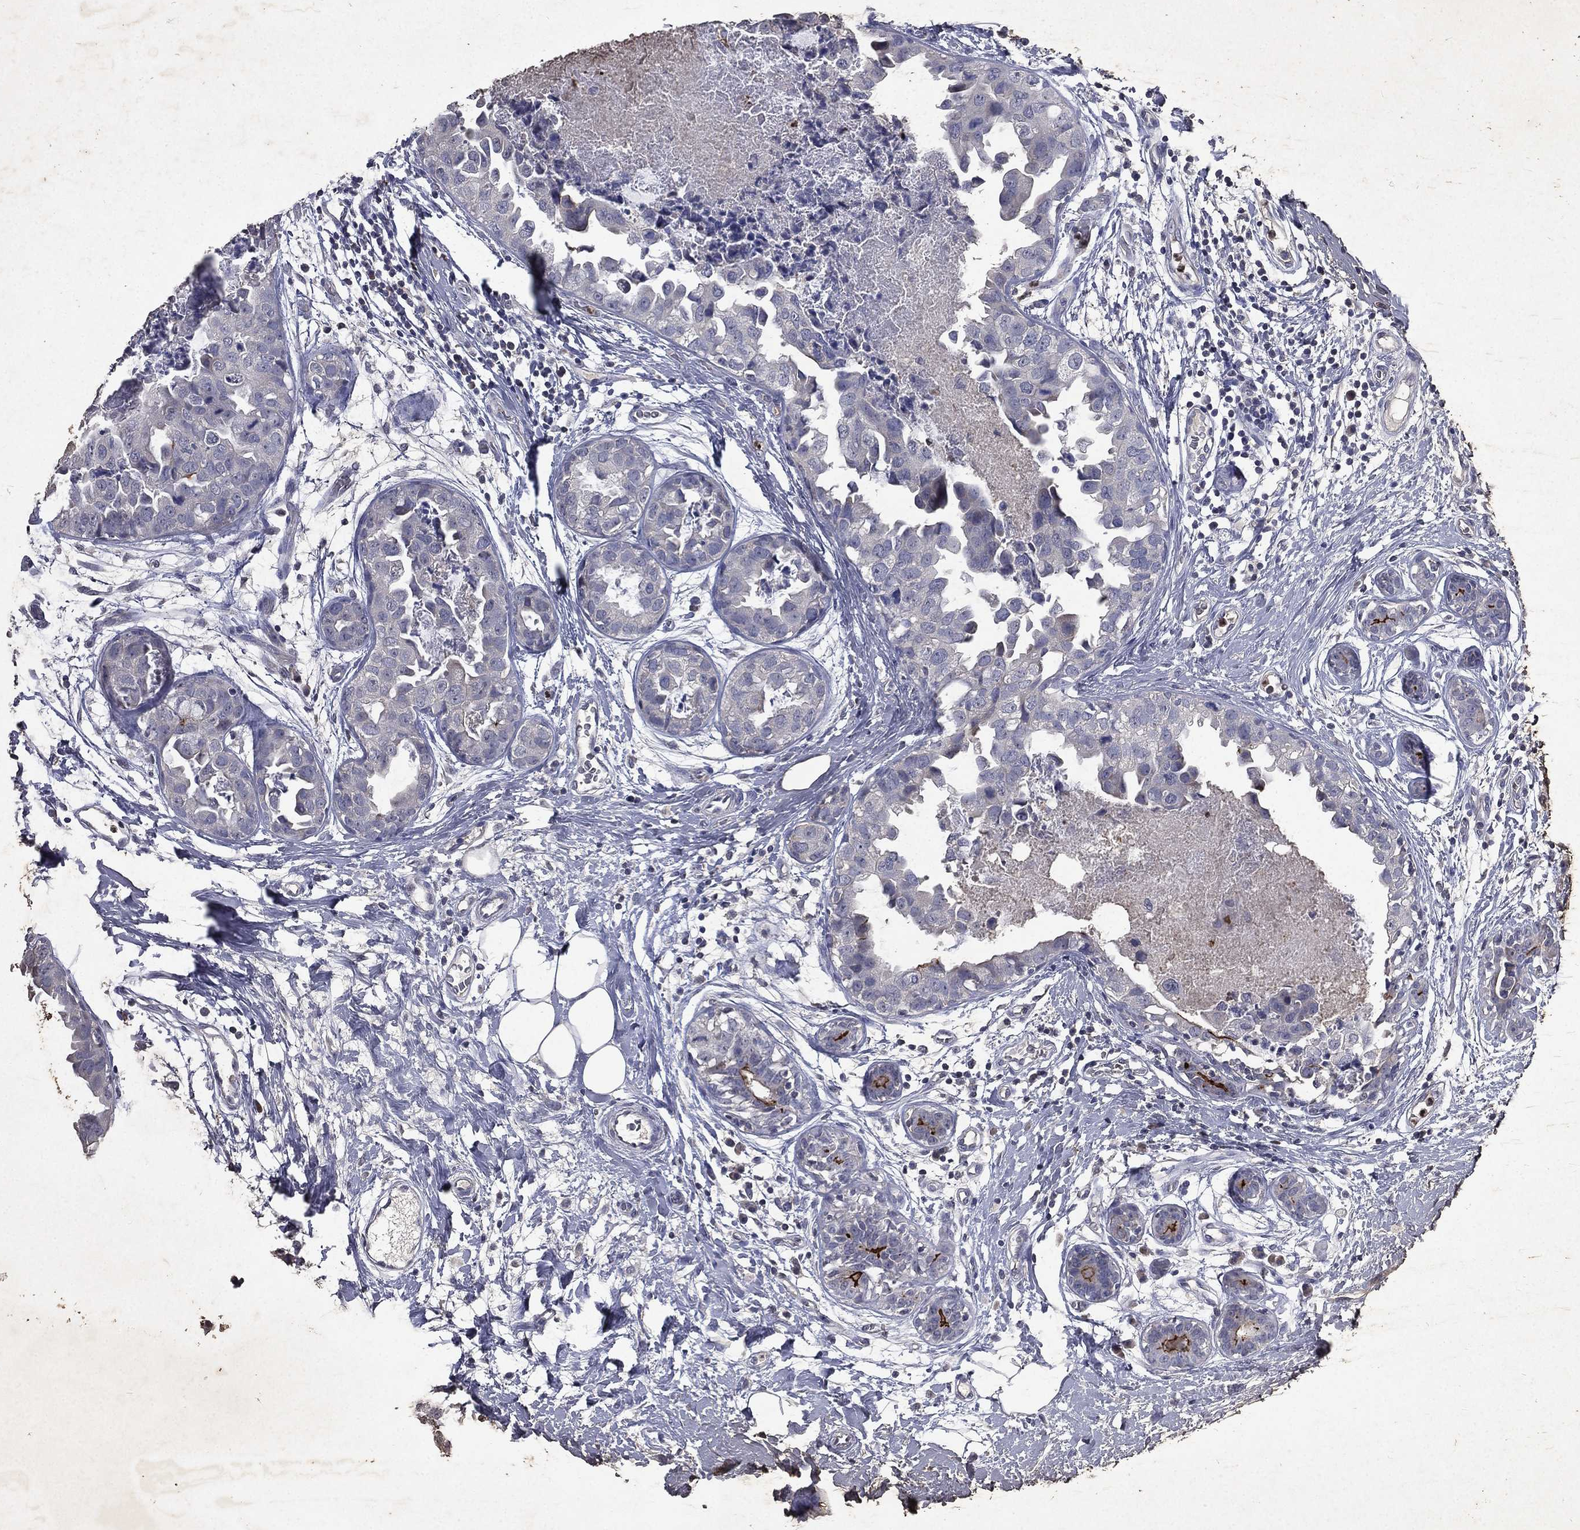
{"staining": {"intensity": "negative", "quantity": "none", "location": "none"}, "tissue": "breast cancer", "cell_type": "Tumor cells", "image_type": "cancer", "snomed": [{"axis": "morphology", "description": "Normal tissue, NOS"}, {"axis": "morphology", "description": "Duct carcinoma"}, {"axis": "topography", "description": "Breast"}], "caption": "An IHC histopathology image of breast intraductal carcinoma is shown. There is no staining in tumor cells of breast intraductal carcinoma.", "gene": "SLC34A2", "patient": {"sex": "female", "age": 40}}